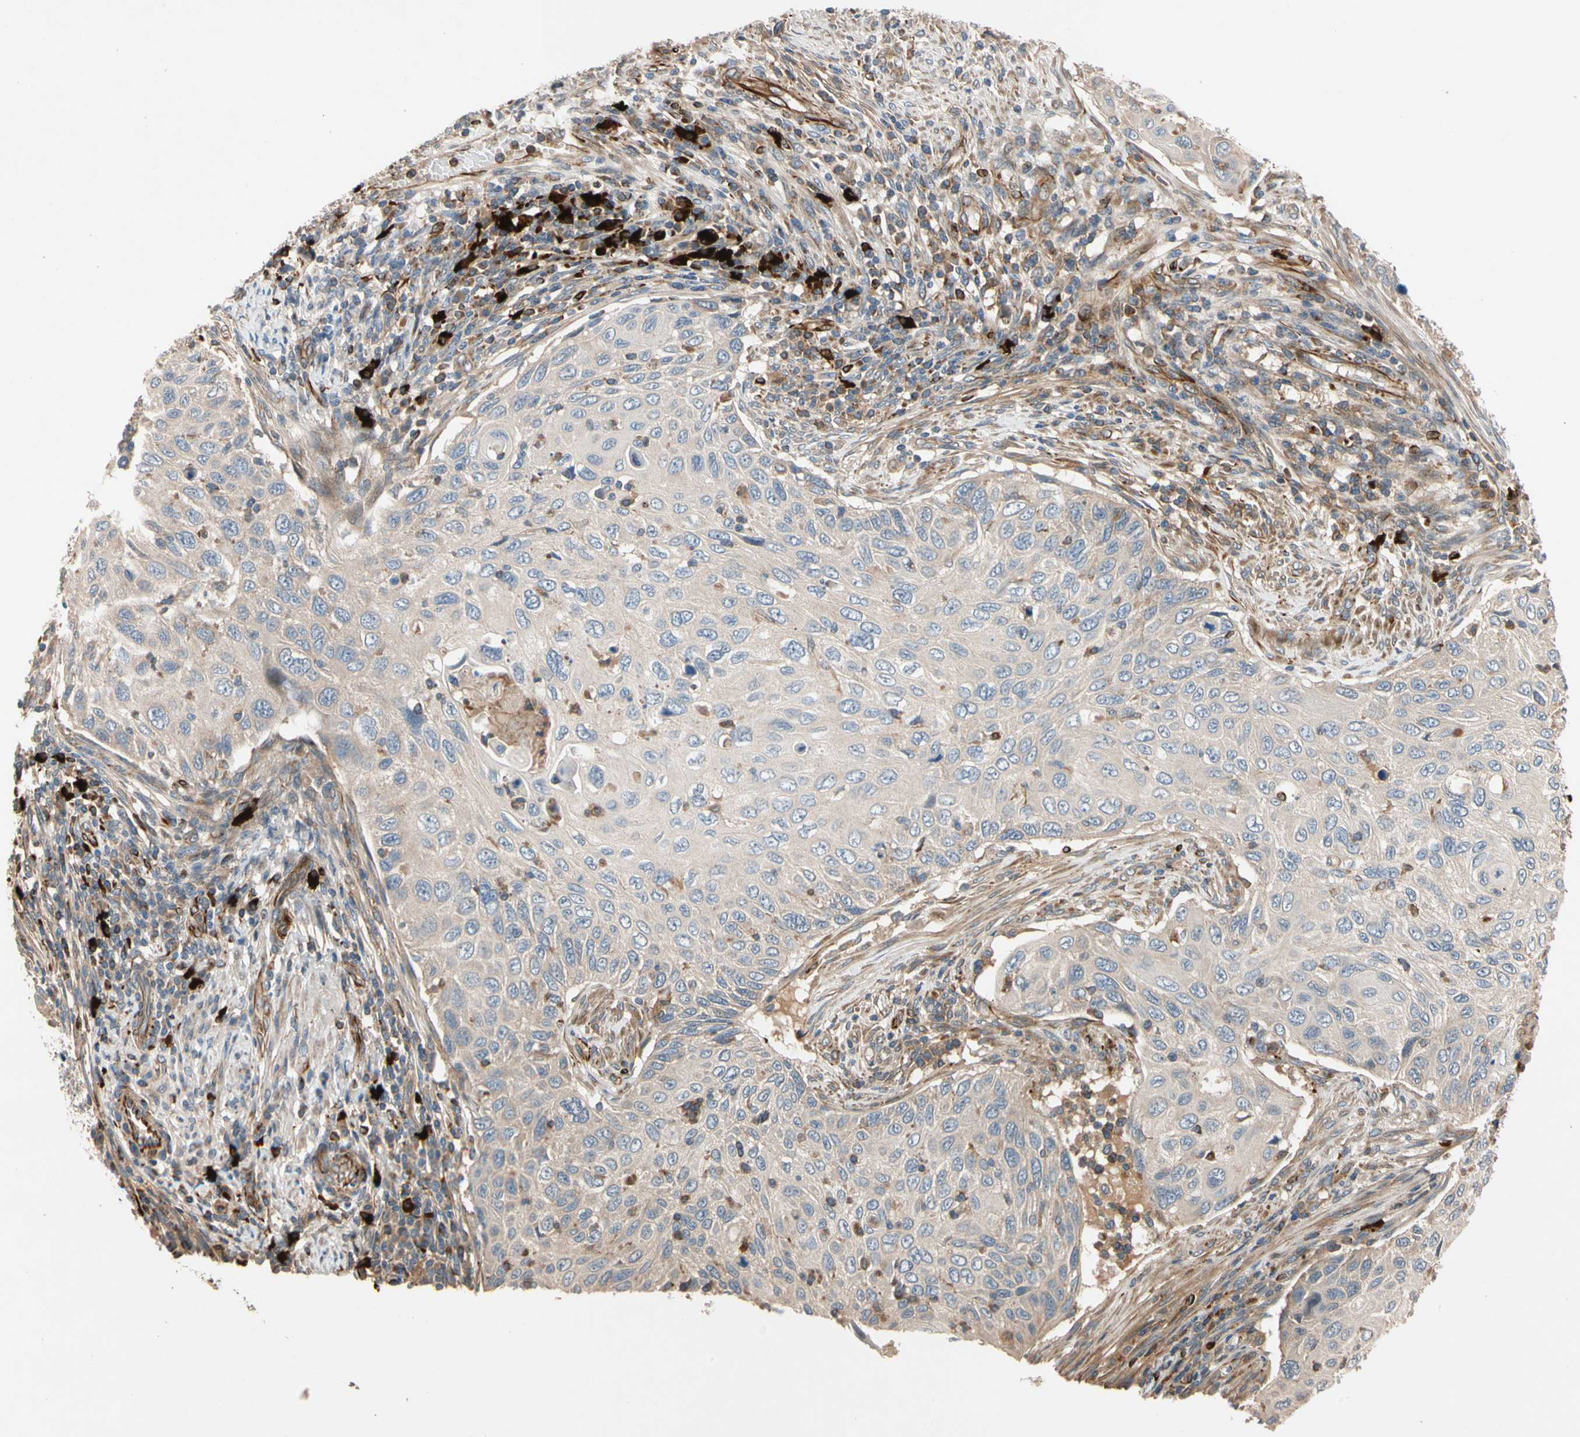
{"staining": {"intensity": "weak", "quantity": "<25%", "location": "cytoplasmic/membranous"}, "tissue": "cervical cancer", "cell_type": "Tumor cells", "image_type": "cancer", "snomed": [{"axis": "morphology", "description": "Squamous cell carcinoma, NOS"}, {"axis": "topography", "description": "Cervix"}], "caption": "DAB immunohistochemical staining of cervical cancer displays no significant positivity in tumor cells. (Brightfield microscopy of DAB IHC at high magnification).", "gene": "FGD6", "patient": {"sex": "female", "age": 70}}